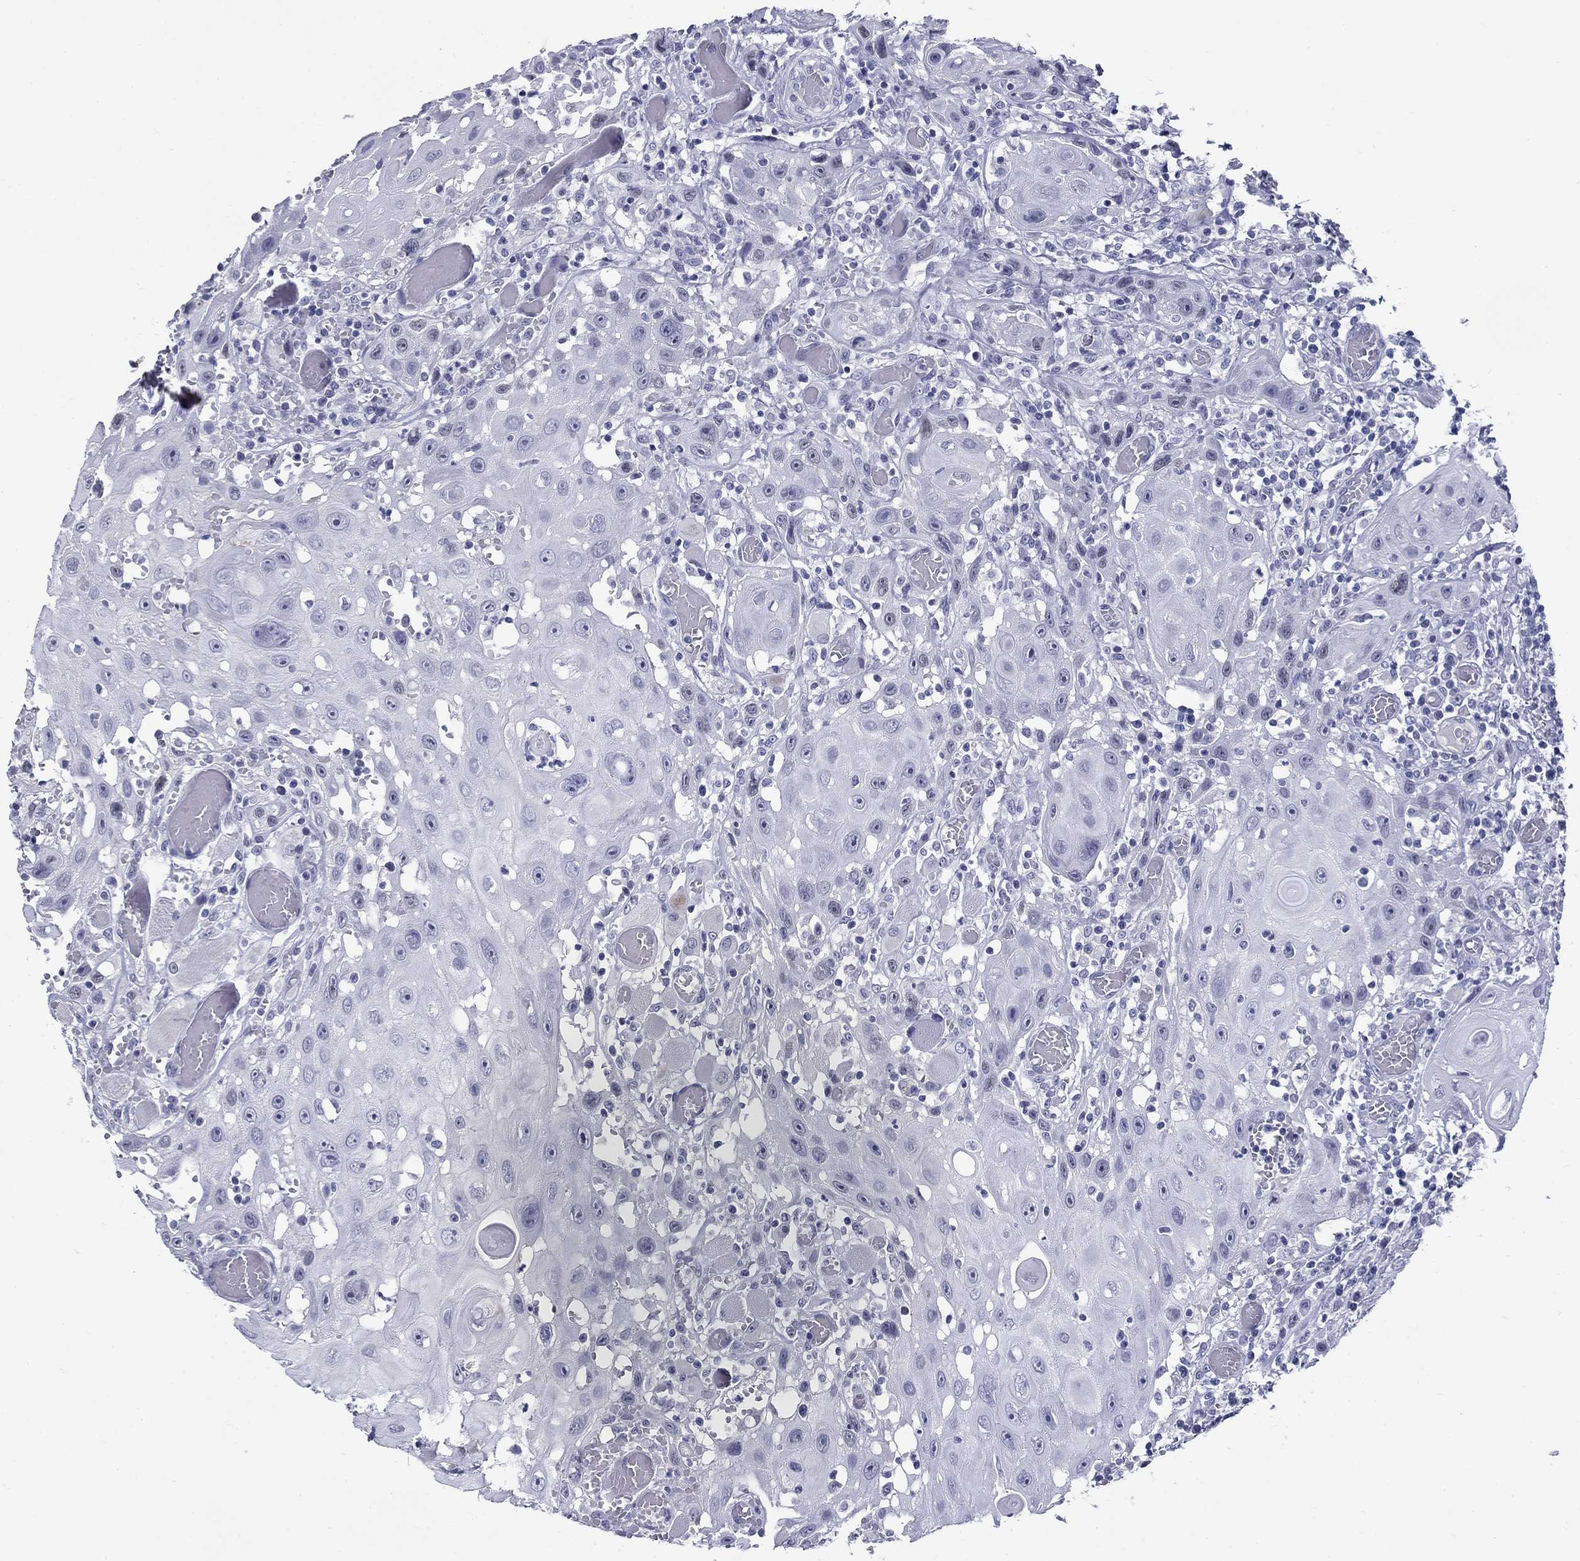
{"staining": {"intensity": "negative", "quantity": "none", "location": "none"}, "tissue": "head and neck cancer", "cell_type": "Tumor cells", "image_type": "cancer", "snomed": [{"axis": "morphology", "description": "Normal tissue, NOS"}, {"axis": "morphology", "description": "Squamous cell carcinoma, NOS"}, {"axis": "topography", "description": "Oral tissue"}, {"axis": "topography", "description": "Head-Neck"}], "caption": "A high-resolution histopathology image shows immunohistochemistry (IHC) staining of head and neck squamous cell carcinoma, which shows no significant staining in tumor cells.", "gene": "C4orf19", "patient": {"sex": "male", "age": 71}}